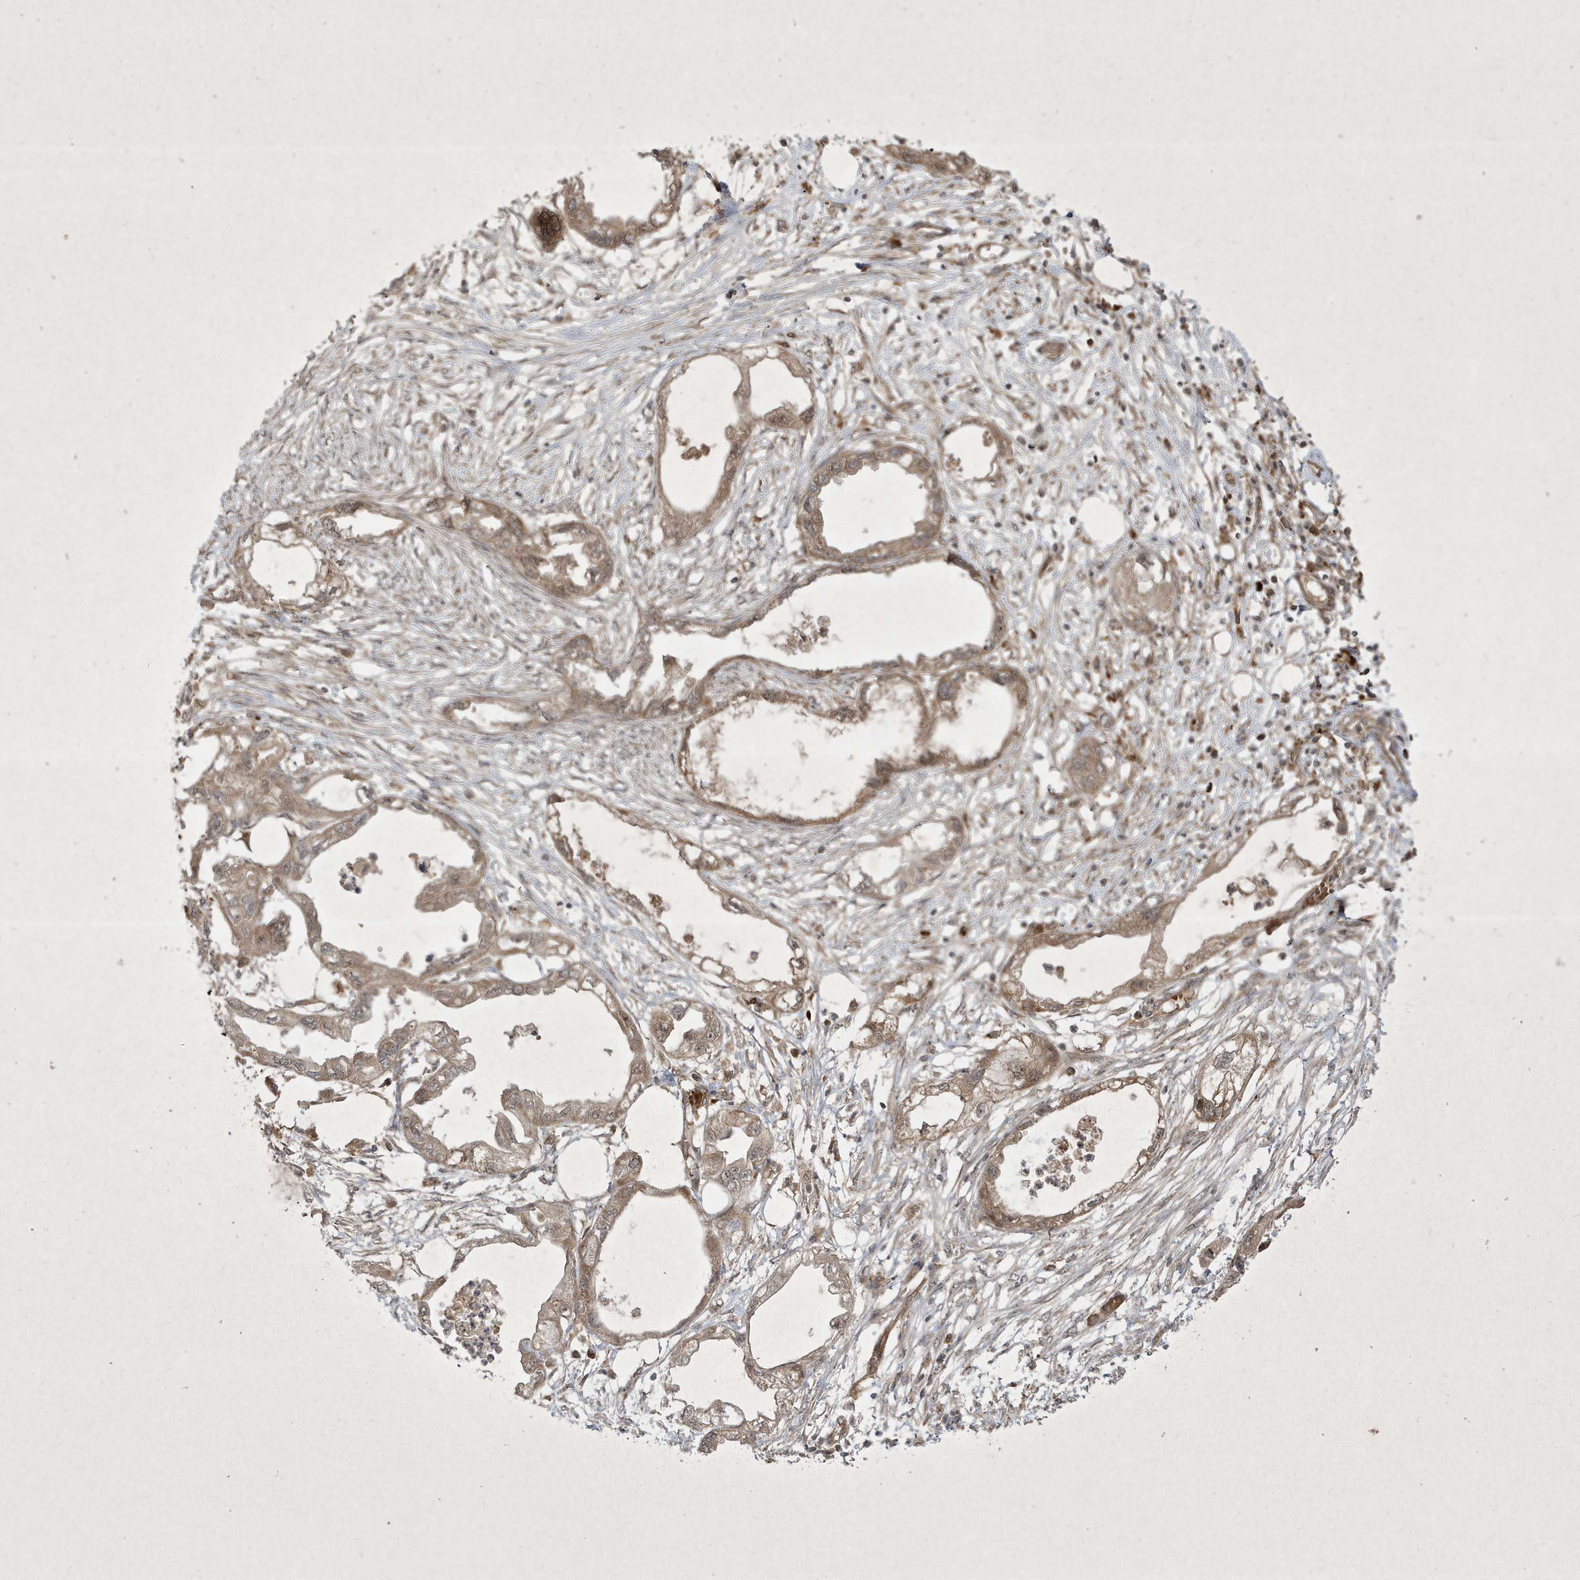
{"staining": {"intensity": "weak", "quantity": ">75%", "location": "cytoplasmic/membranous"}, "tissue": "endometrial cancer", "cell_type": "Tumor cells", "image_type": "cancer", "snomed": [{"axis": "morphology", "description": "Adenocarcinoma, NOS"}, {"axis": "morphology", "description": "Adenocarcinoma, metastatic, NOS"}, {"axis": "topography", "description": "Adipose tissue"}, {"axis": "topography", "description": "Endometrium"}], "caption": "Metastatic adenocarcinoma (endometrial) was stained to show a protein in brown. There is low levels of weak cytoplasmic/membranous positivity in approximately >75% of tumor cells.", "gene": "FAM83C", "patient": {"sex": "female", "age": 67}}